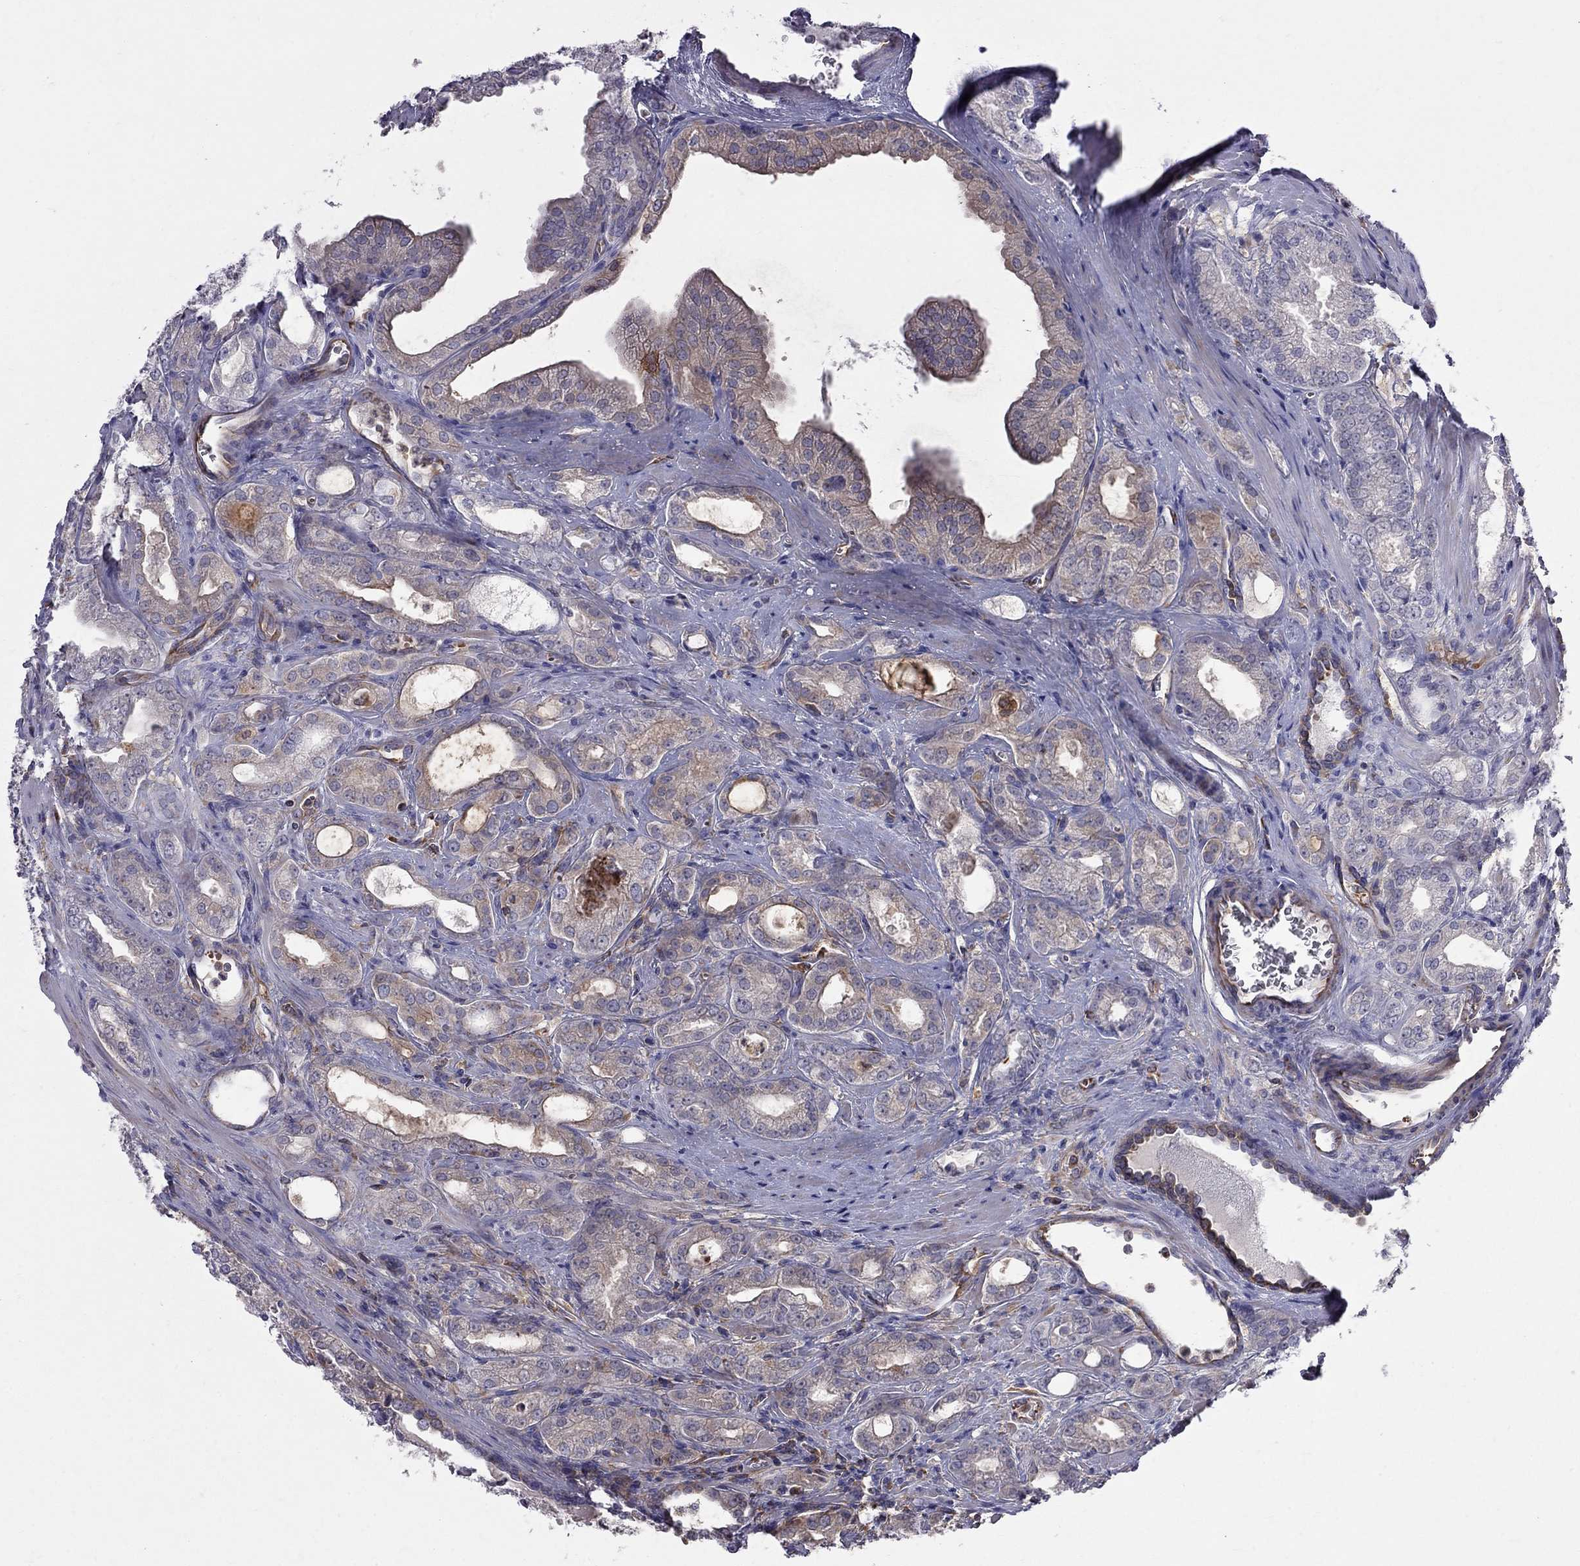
{"staining": {"intensity": "moderate", "quantity": "25%-75%", "location": "cytoplasmic/membranous"}, "tissue": "prostate cancer", "cell_type": "Tumor cells", "image_type": "cancer", "snomed": [{"axis": "morphology", "description": "Adenocarcinoma, NOS"}, {"axis": "morphology", "description": "Adenocarcinoma, High grade"}, {"axis": "topography", "description": "Prostate"}], "caption": "Prostate adenocarcinoma tissue reveals moderate cytoplasmic/membranous staining in about 25%-75% of tumor cells, visualized by immunohistochemistry.", "gene": "EIF4E3", "patient": {"sex": "male", "age": 70}}